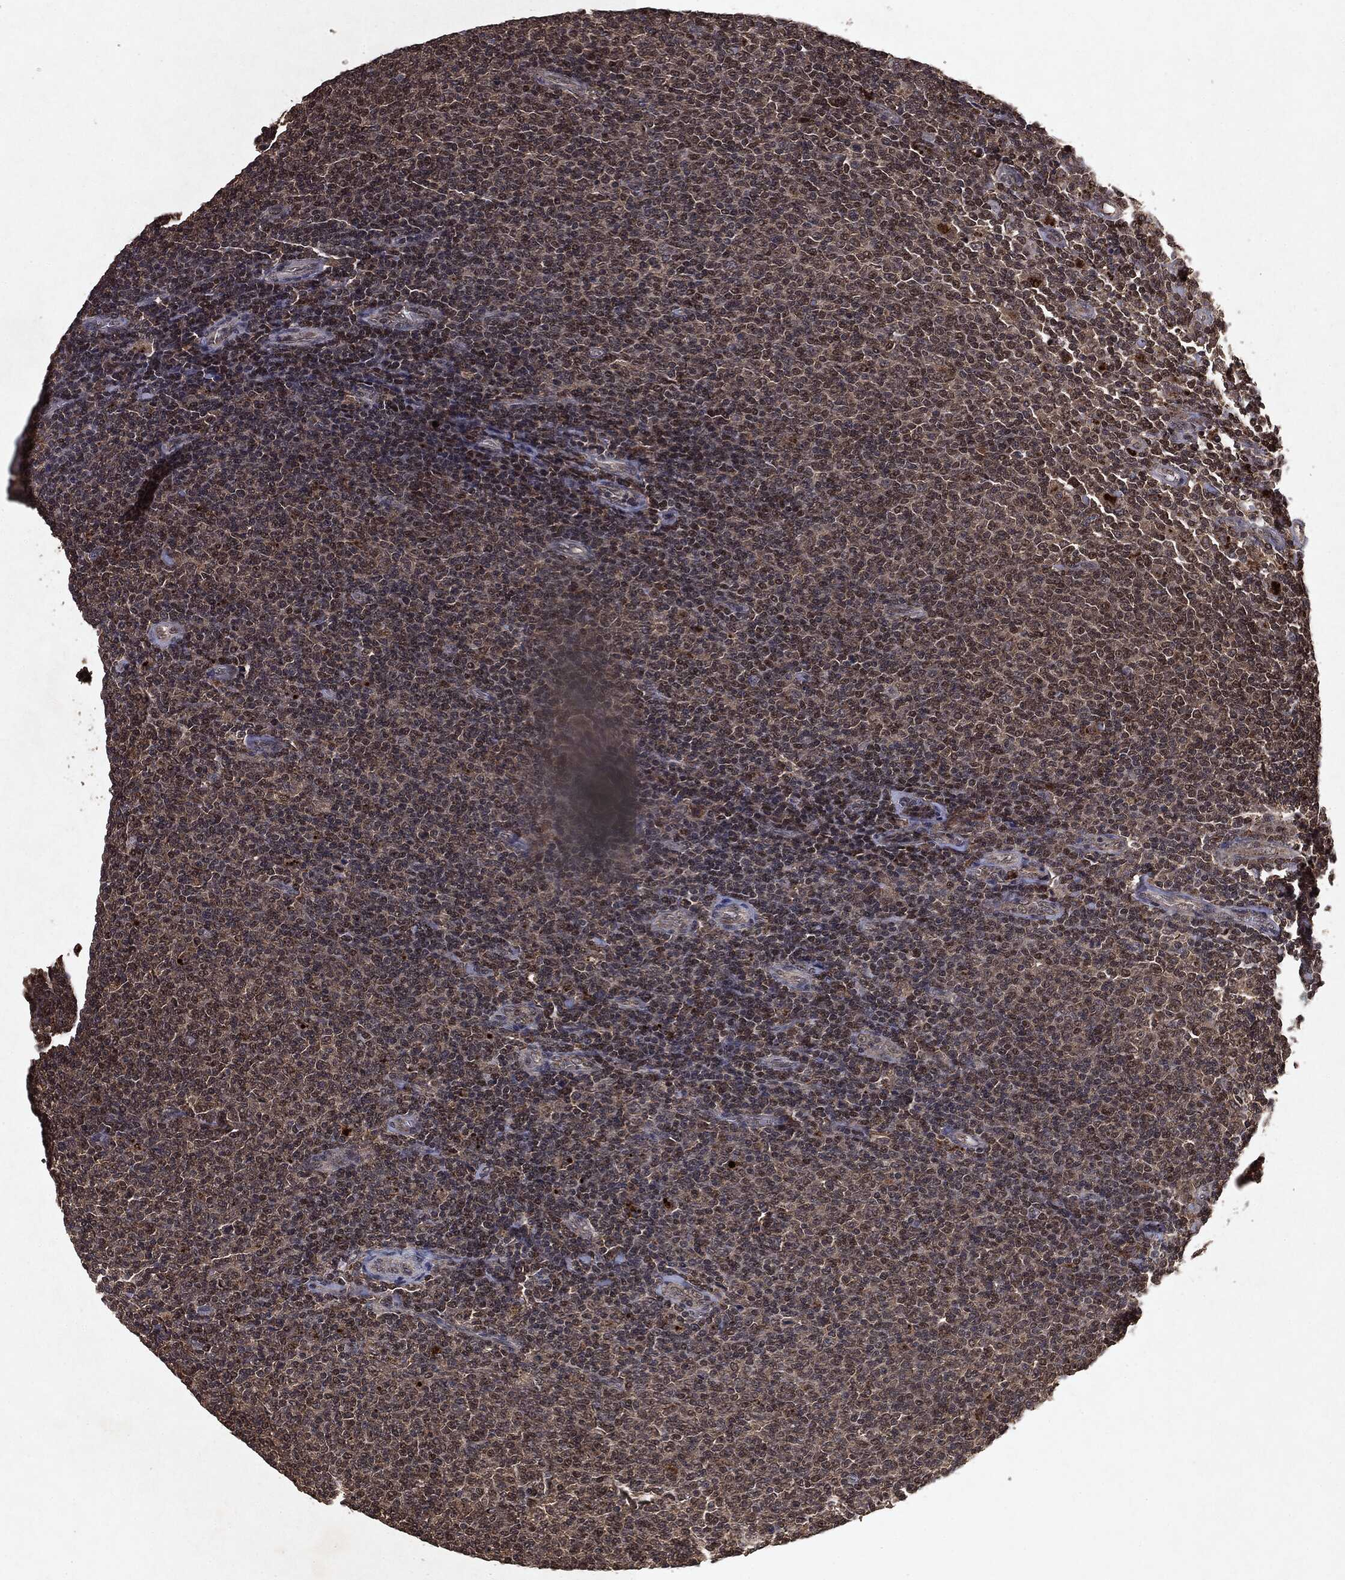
{"staining": {"intensity": "weak", "quantity": "25%-75%", "location": "cytoplasmic/membranous,nuclear"}, "tissue": "lymphoma", "cell_type": "Tumor cells", "image_type": "cancer", "snomed": [{"axis": "morphology", "description": "Malignant lymphoma, non-Hodgkin's type, Low grade"}, {"axis": "topography", "description": "Lymph node"}], "caption": "DAB (3,3'-diaminobenzidine) immunohistochemical staining of human lymphoma reveals weak cytoplasmic/membranous and nuclear protein positivity in approximately 25%-75% of tumor cells.", "gene": "MTOR", "patient": {"sex": "male", "age": 52}}